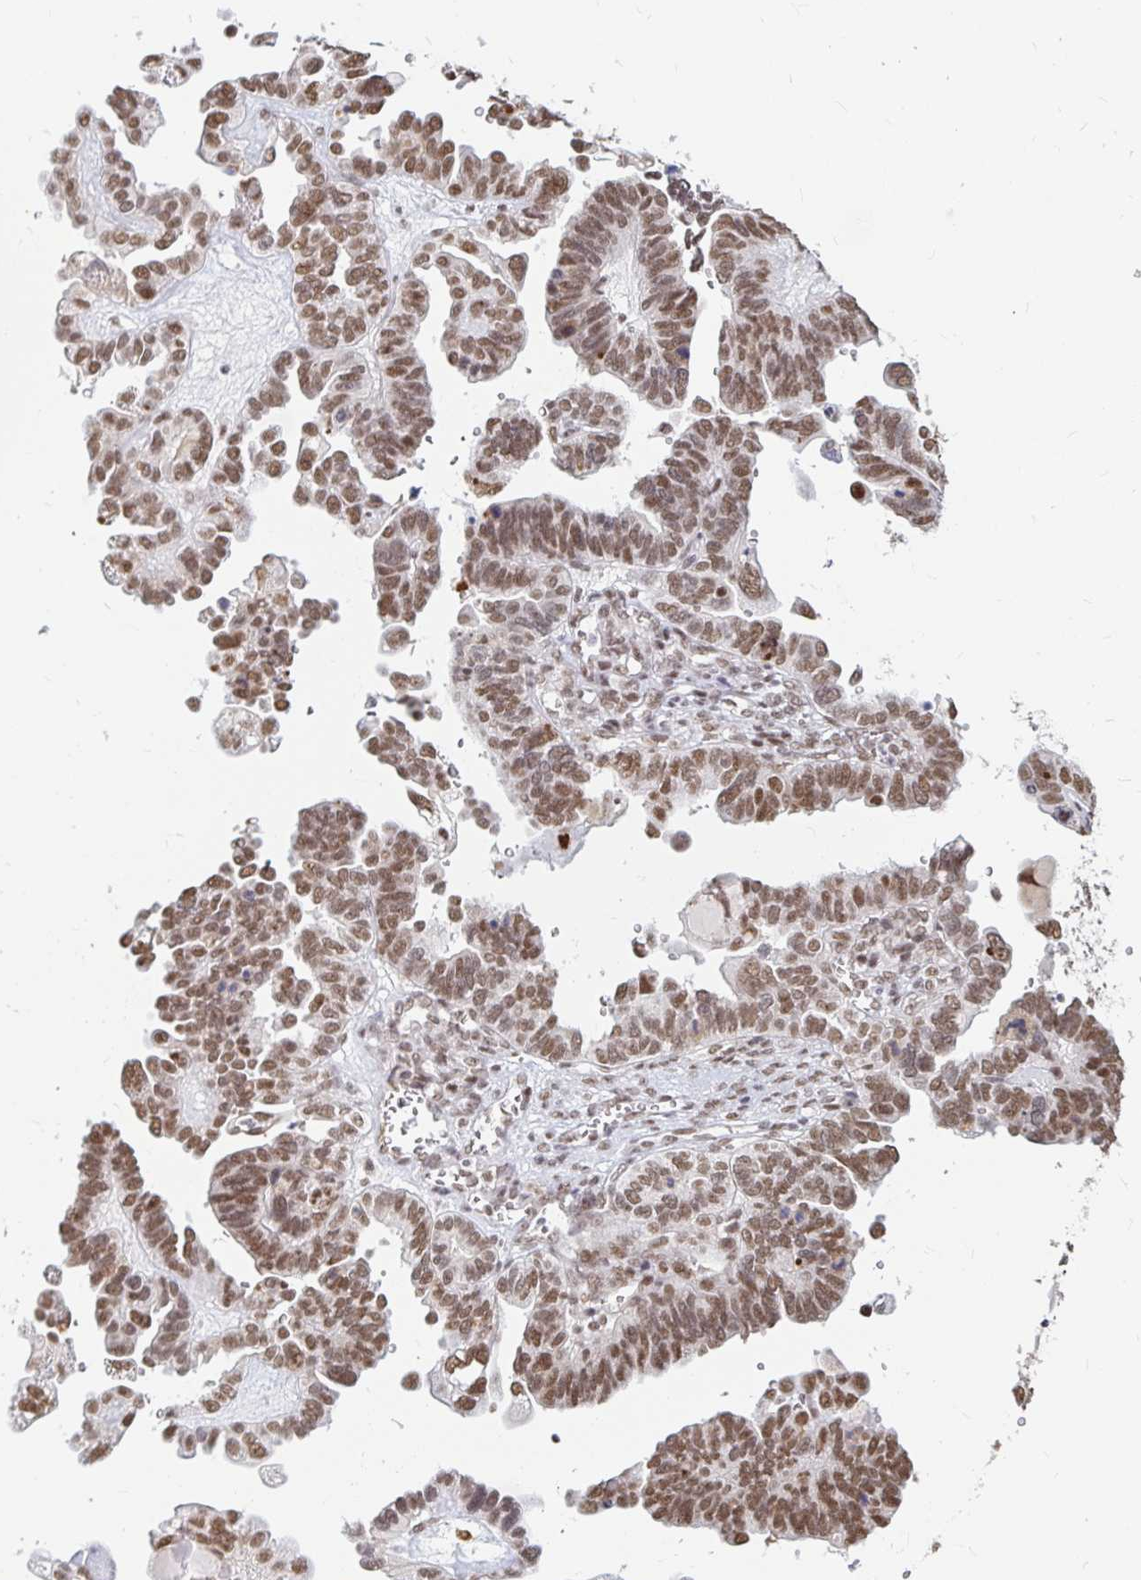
{"staining": {"intensity": "moderate", "quantity": ">75%", "location": "nuclear"}, "tissue": "ovarian cancer", "cell_type": "Tumor cells", "image_type": "cancer", "snomed": [{"axis": "morphology", "description": "Cystadenocarcinoma, serous, NOS"}, {"axis": "topography", "description": "Ovary"}], "caption": "Protein staining of serous cystadenocarcinoma (ovarian) tissue demonstrates moderate nuclear expression in approximately >75% of tumor cells.", "gene": "HNRNPU", "patient": {"sex": "female", "age": 51}}